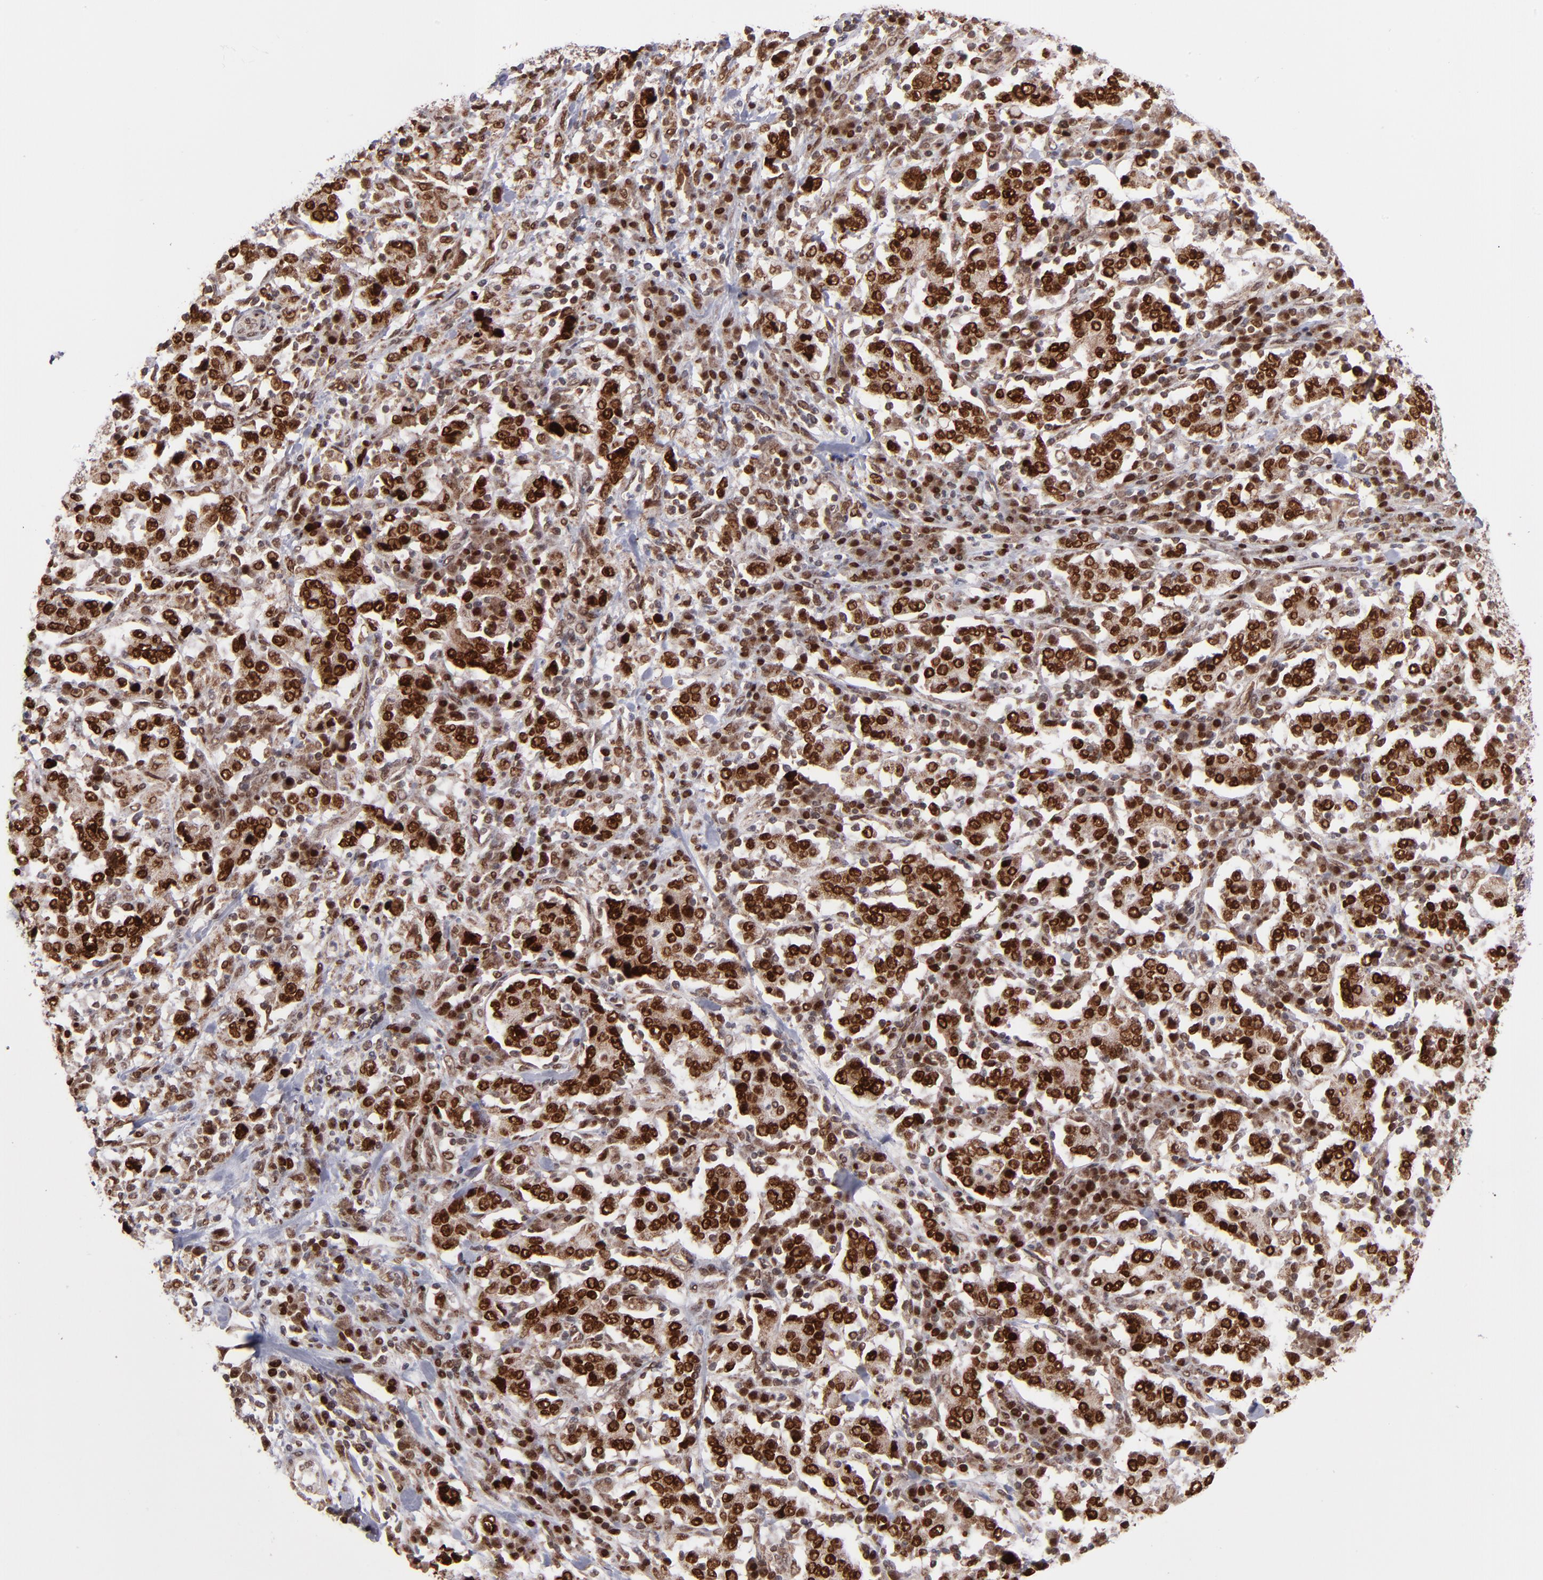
{"staining": {"intensity": "strong", "quantity": ">75%", "location": "cytoplasmic/membranous,nuclear"}, "tissue": "stomach cancer", "cell_type": "Tumor cells", "image_type": "cancer", "snomed": [{"axis": "morphology", "description": "Normal tissue, NOS"}, {"axis": "morphology", "description": "Adenocarcinoma, NOS"}, {"axis": "topography", "description": "Stomach, upper"}, {"axis": "topography", "description": "Stomach"}], "caption": "Immunohistochemical staining of human stomach cancer (adenocarcinoma) shows strong cytoplasmic/membranous and nuclear protein expression in about >75% of tumor cells.", "gene": "TOP1MT", "patient": {"sex": "male", "age": 59}}